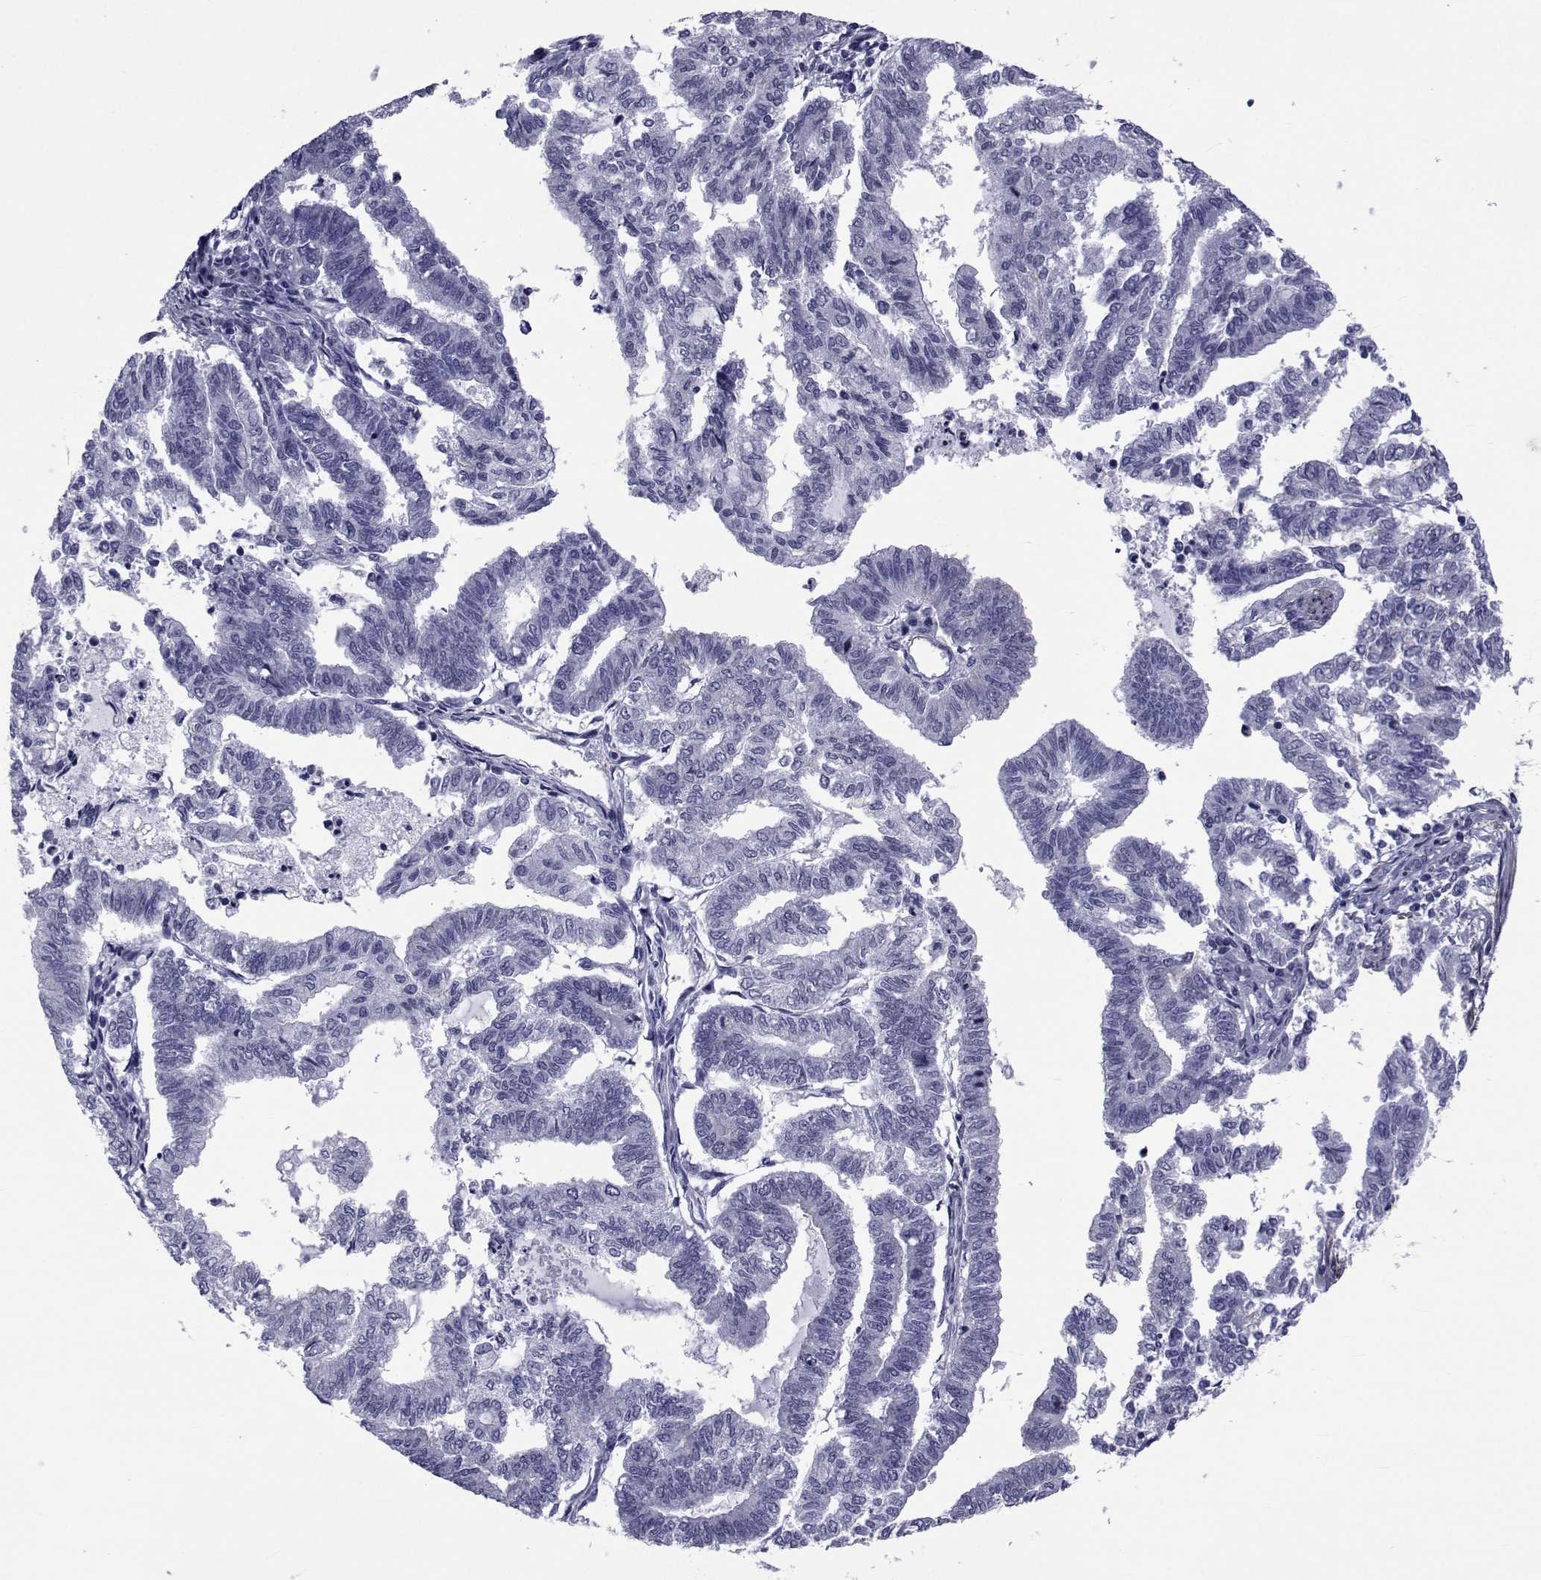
{"staining": {"intensity": "negative", "quantity": "none", "location": "none"}, "tissue": "endometrial cancer", "cell_type": "Tumor cells", "image_type": "cancer", "snomed": [{"axis": "morphology", "description": "Adenocarcinoma, NOS"}, {"axis": "topography", "description": "Endometrium"}], "caption": "Human endometrial cancer (adenocarcinoma) stained for a protein using immunohistochemistry shows no staining in tumor cells.", "gene": "GKAP1", "patient": {"sex": "female", "age": 79}}